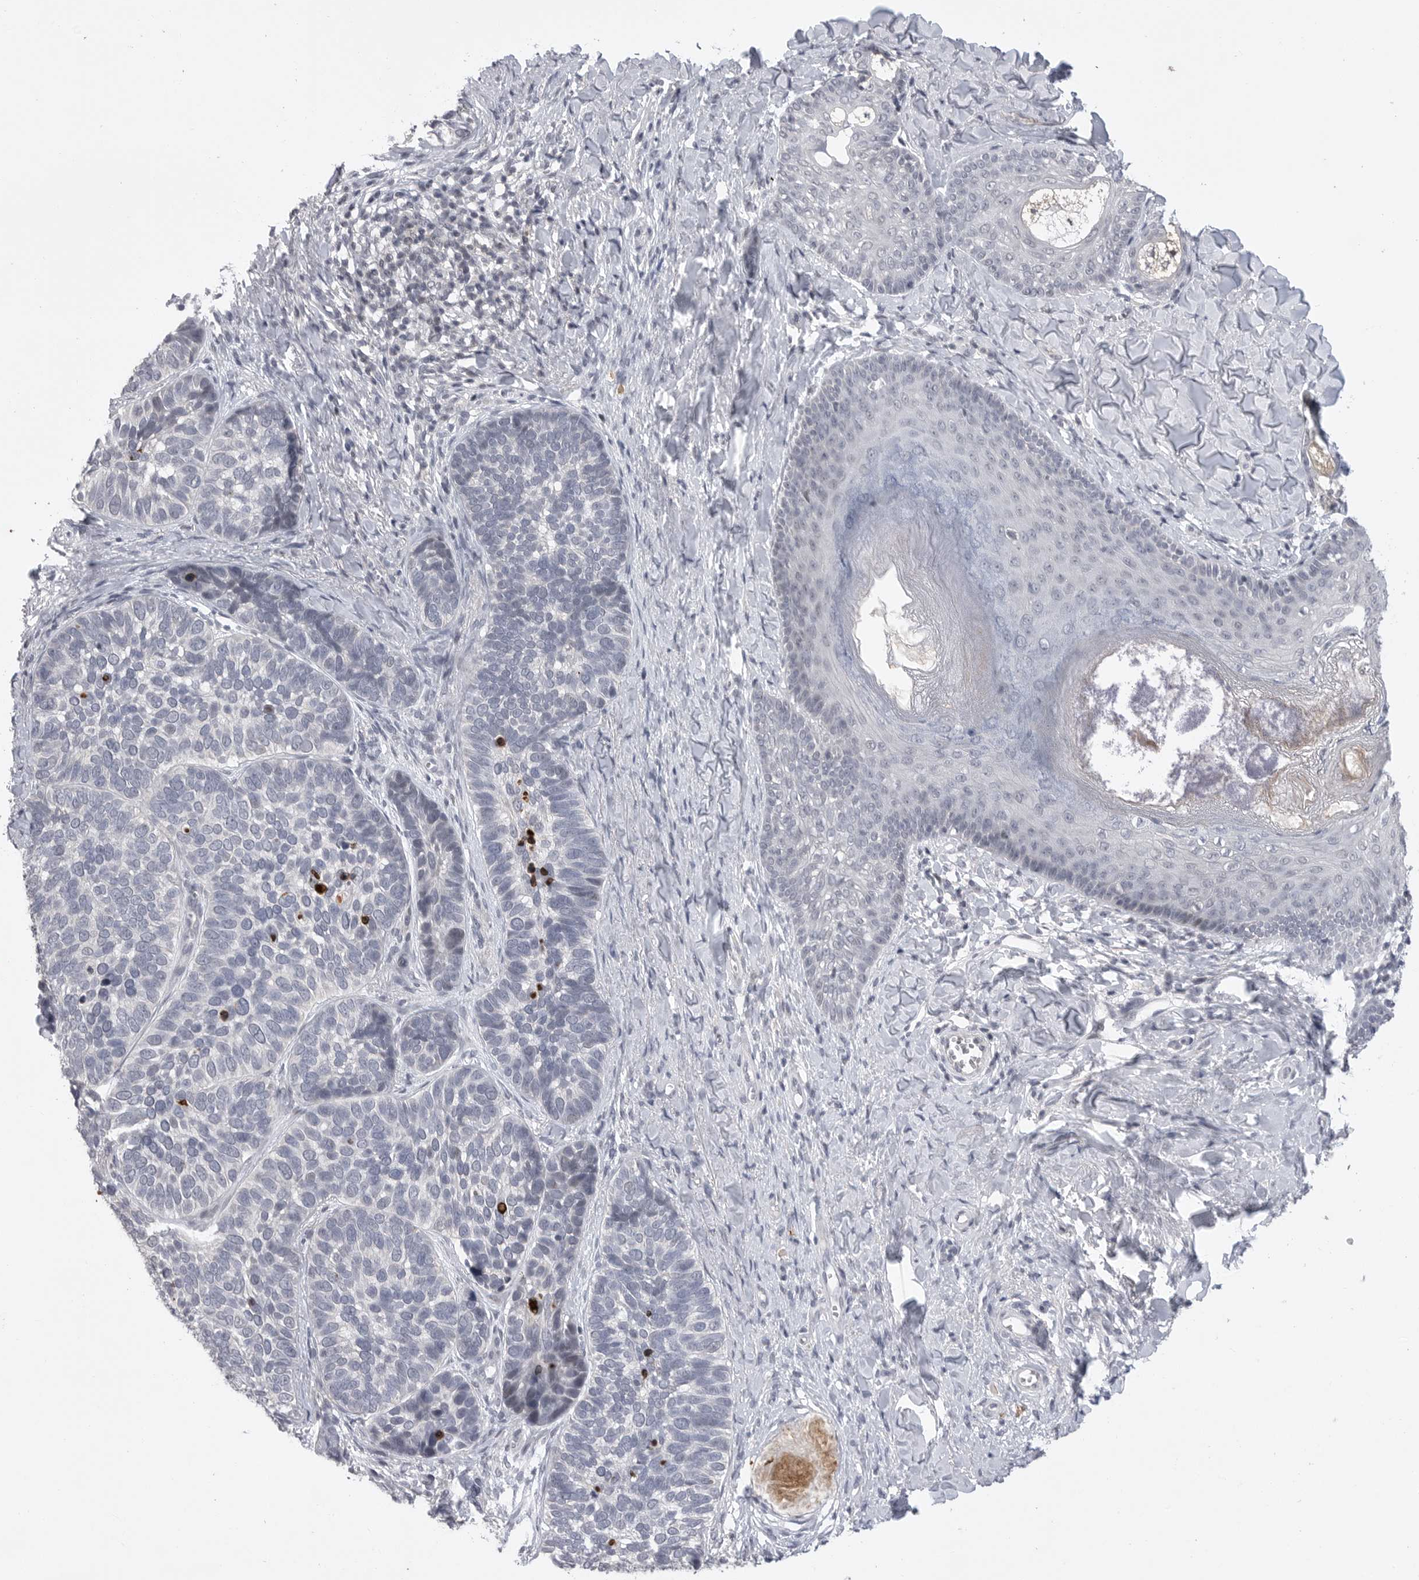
{"staining": {"intensity": "negative", "quantity": "none", "location": "none"}, "tissue": "skin cancer", "cell_type": "Tumor cells", "image_type": "cancer", "snomed": [{"axis": "morphology", "description": "Basal cell carcinoma"}, {"axis": "topography", "description": "Skin"}], "caption": "A photomicrograph of basal cell carcinoma (skin) stained for a protein reveals no brown staining in tumor cells.", "gene": "FBXO43", "patient": {"sex": "male", "age": 62}}